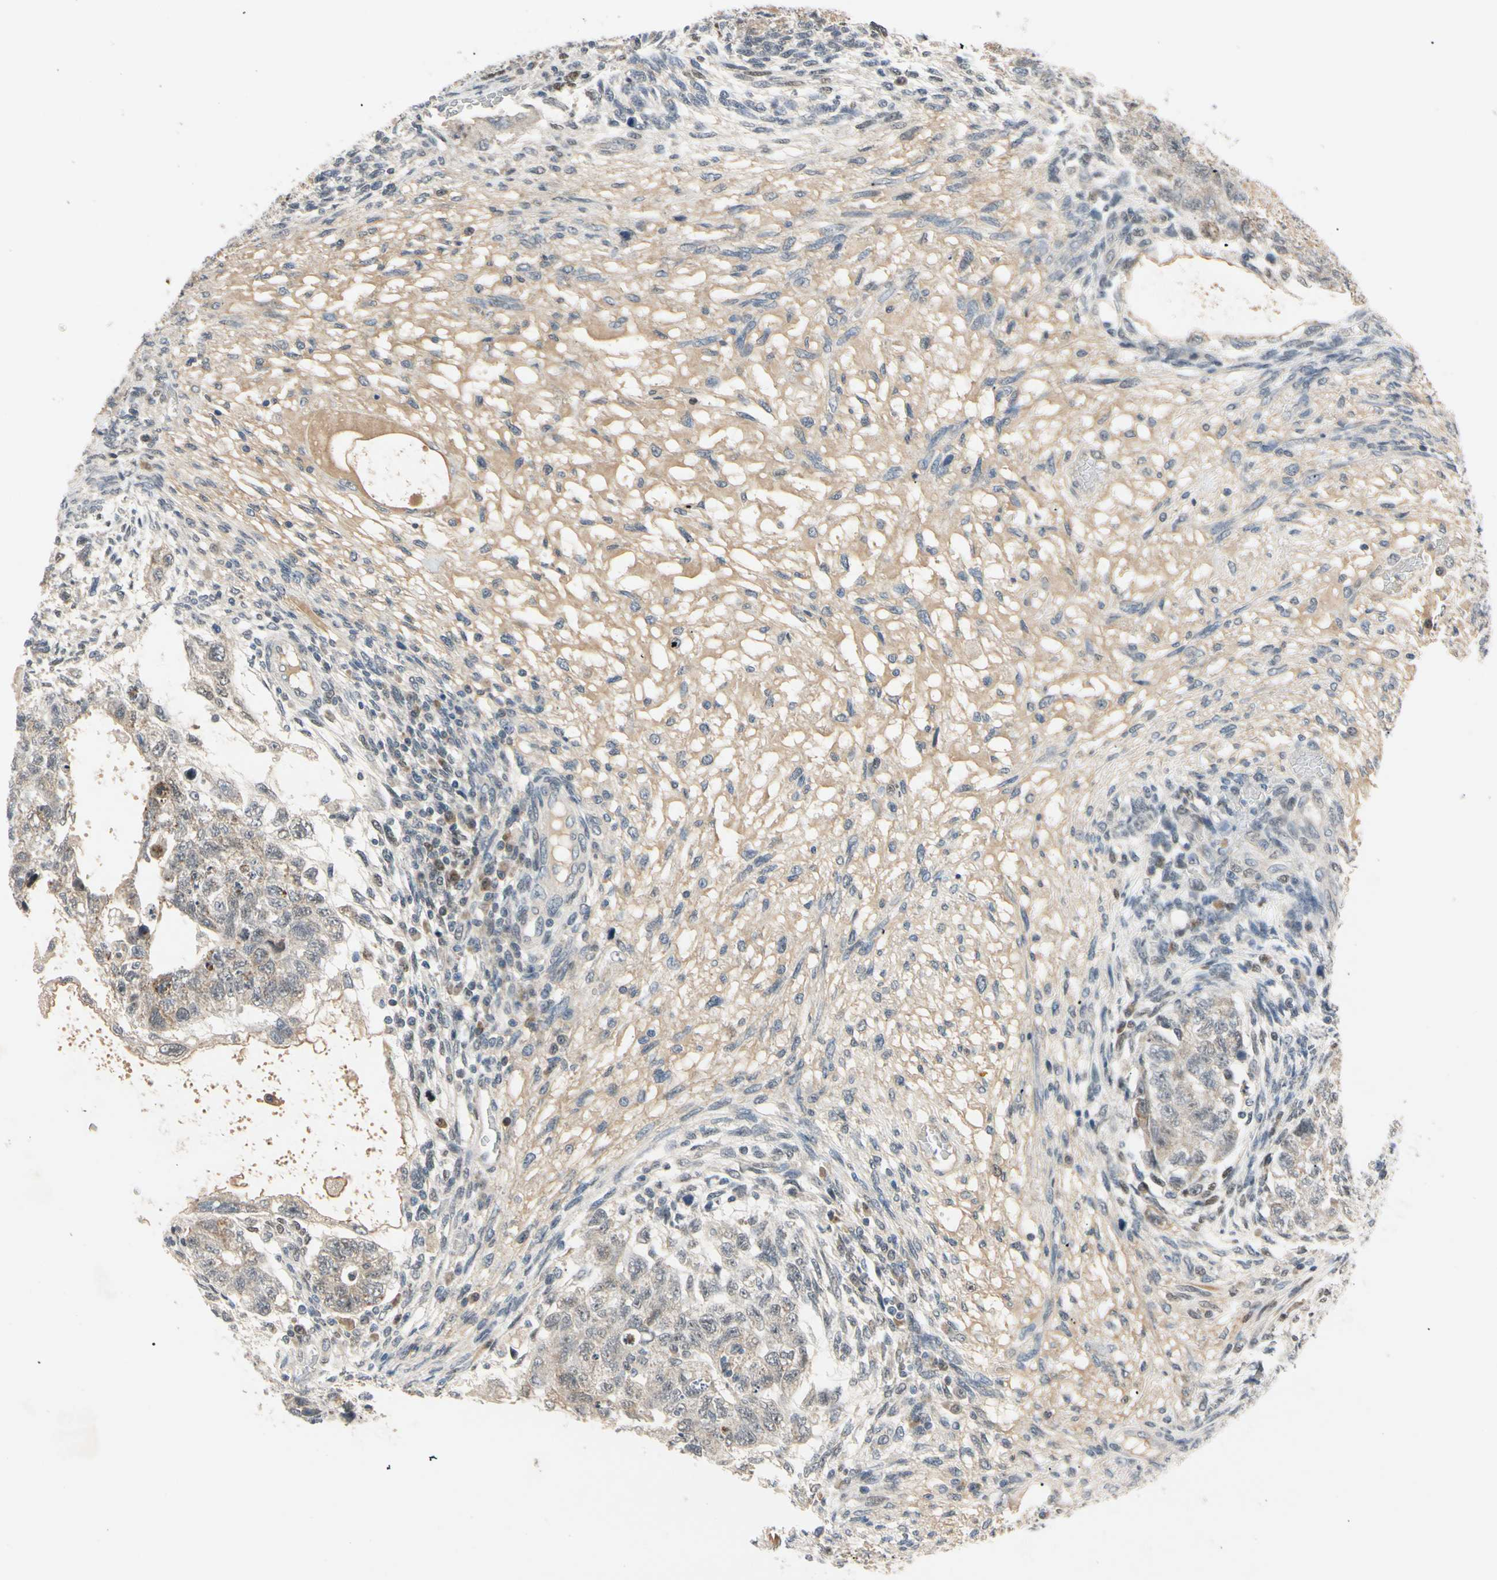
{"staining": {"intensity": "weak", "quantity": ">75%", "location": "cytoplasmic/membranous"}, "tissue": "testis cancer", "cell_type": "Tumor cells", "image_type": "cancer", "snomed": [{"axis": "morphology", "description": "Normal tissue, NOS"}, {"axis": "morphology", "description": "Carcinoma, Embryonal, NOS"}, {"axis": "topography", "description": "Testis"}], "caption": "The photomicrograph exhibits staining of testis embryonal carcinoma, revealing weak cytoplasmic/membranous protein staining (brown color) within tumor cells.", "gene": "RIOX2", "patient": {"sex": "male", "age": 36}}